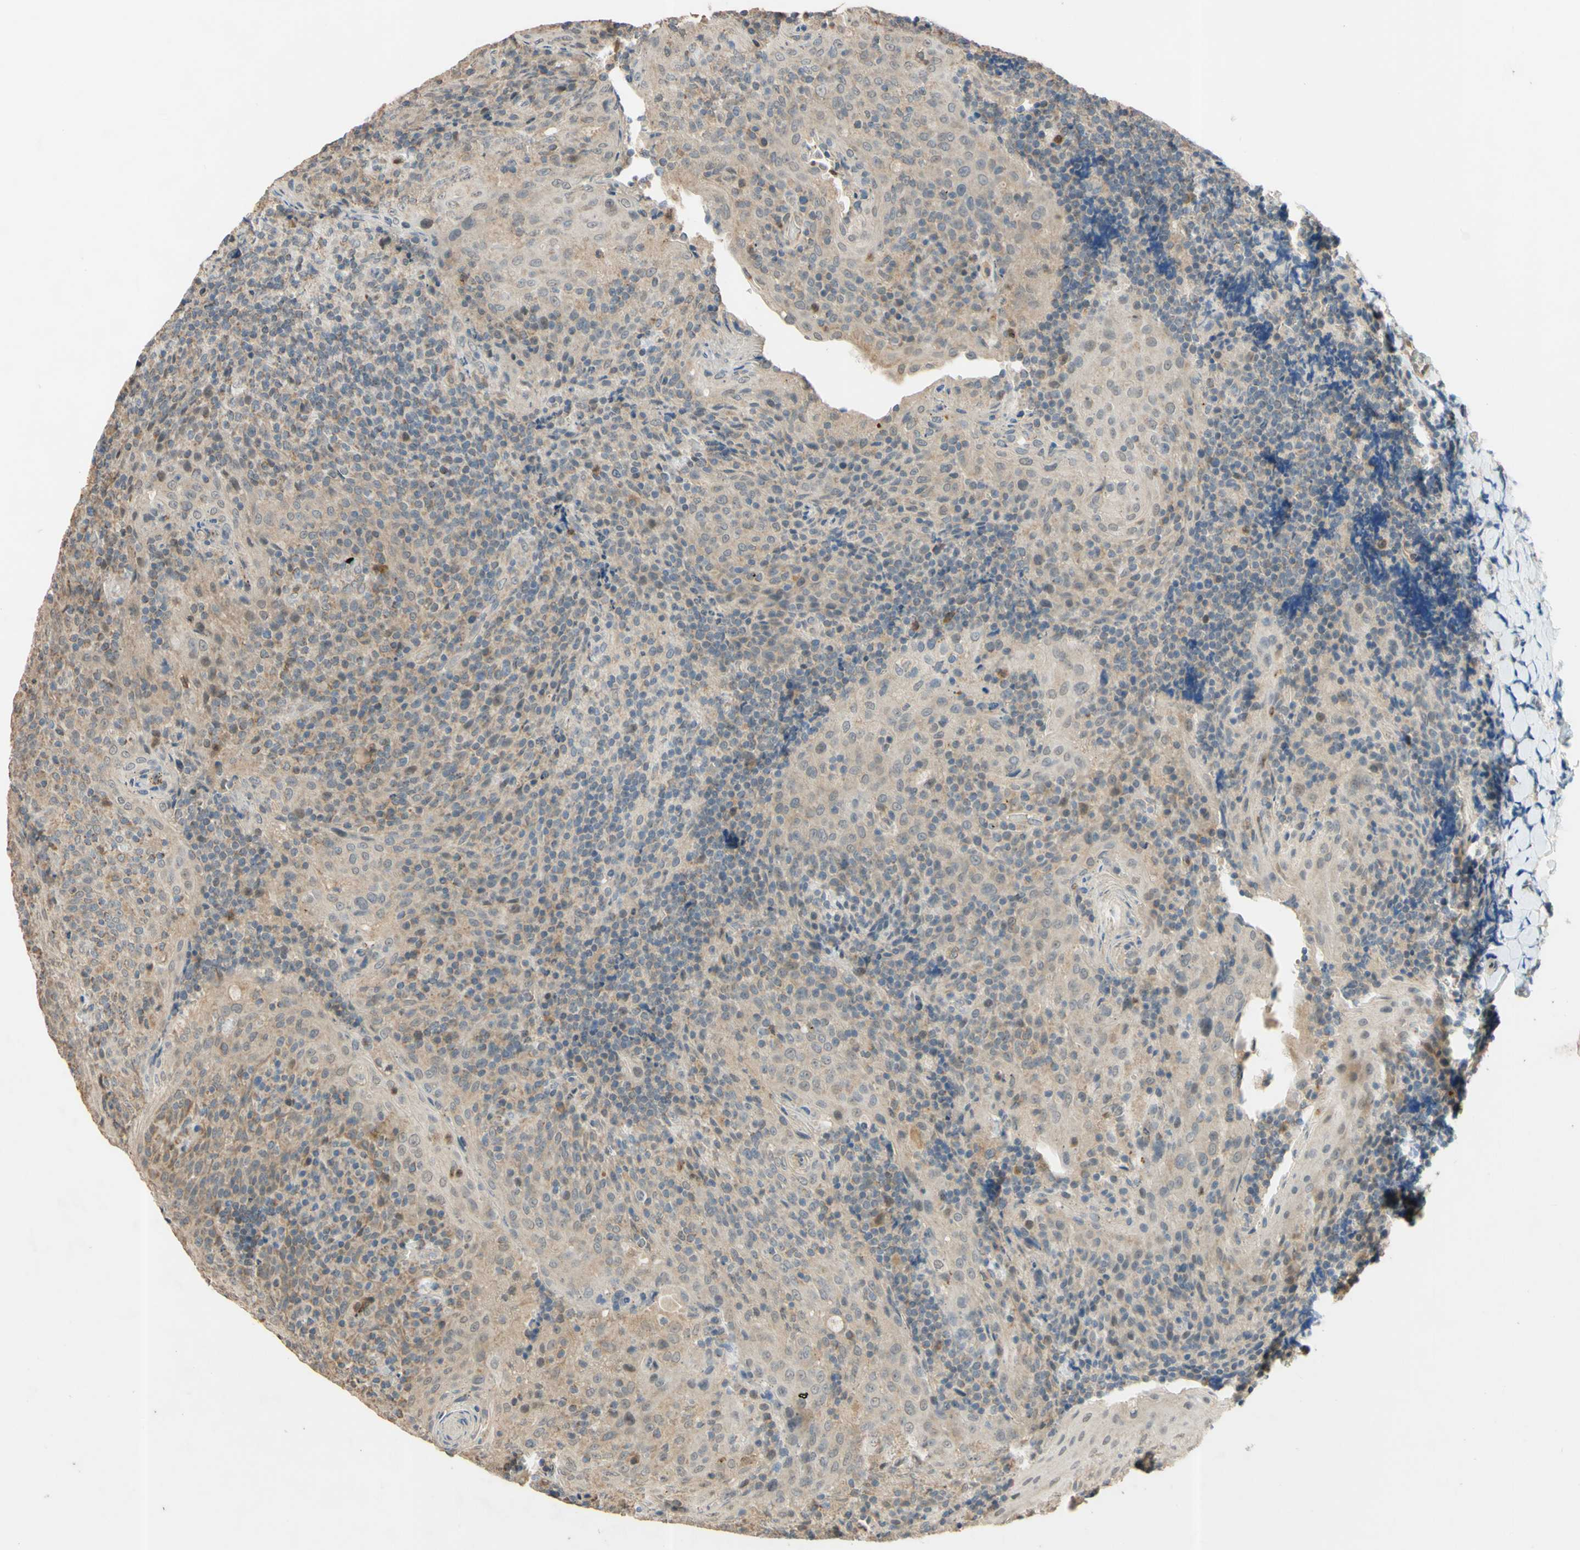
{"staining": {"intensity": "weak", "quantity": ">75%", "location": "cytoplasmic/membranous"}, "tissue": "tonsil", "cell_type": "Germinal center cells", "image_type": "normal", "snomed": [{"axis": "morphology", "description": "Normal tissue, NOS"}, {"axis": "topography", "description": "Tonsil"}], "caption": "High-power microscopy captured an IHC photomicrograph of unremarkable tonsil, revealing weak cytoplasmic/membranous expression in approximately >75% of germinal center cells.", "gene": "GATA1", "patient": {"sex": "male", "age": 17}}